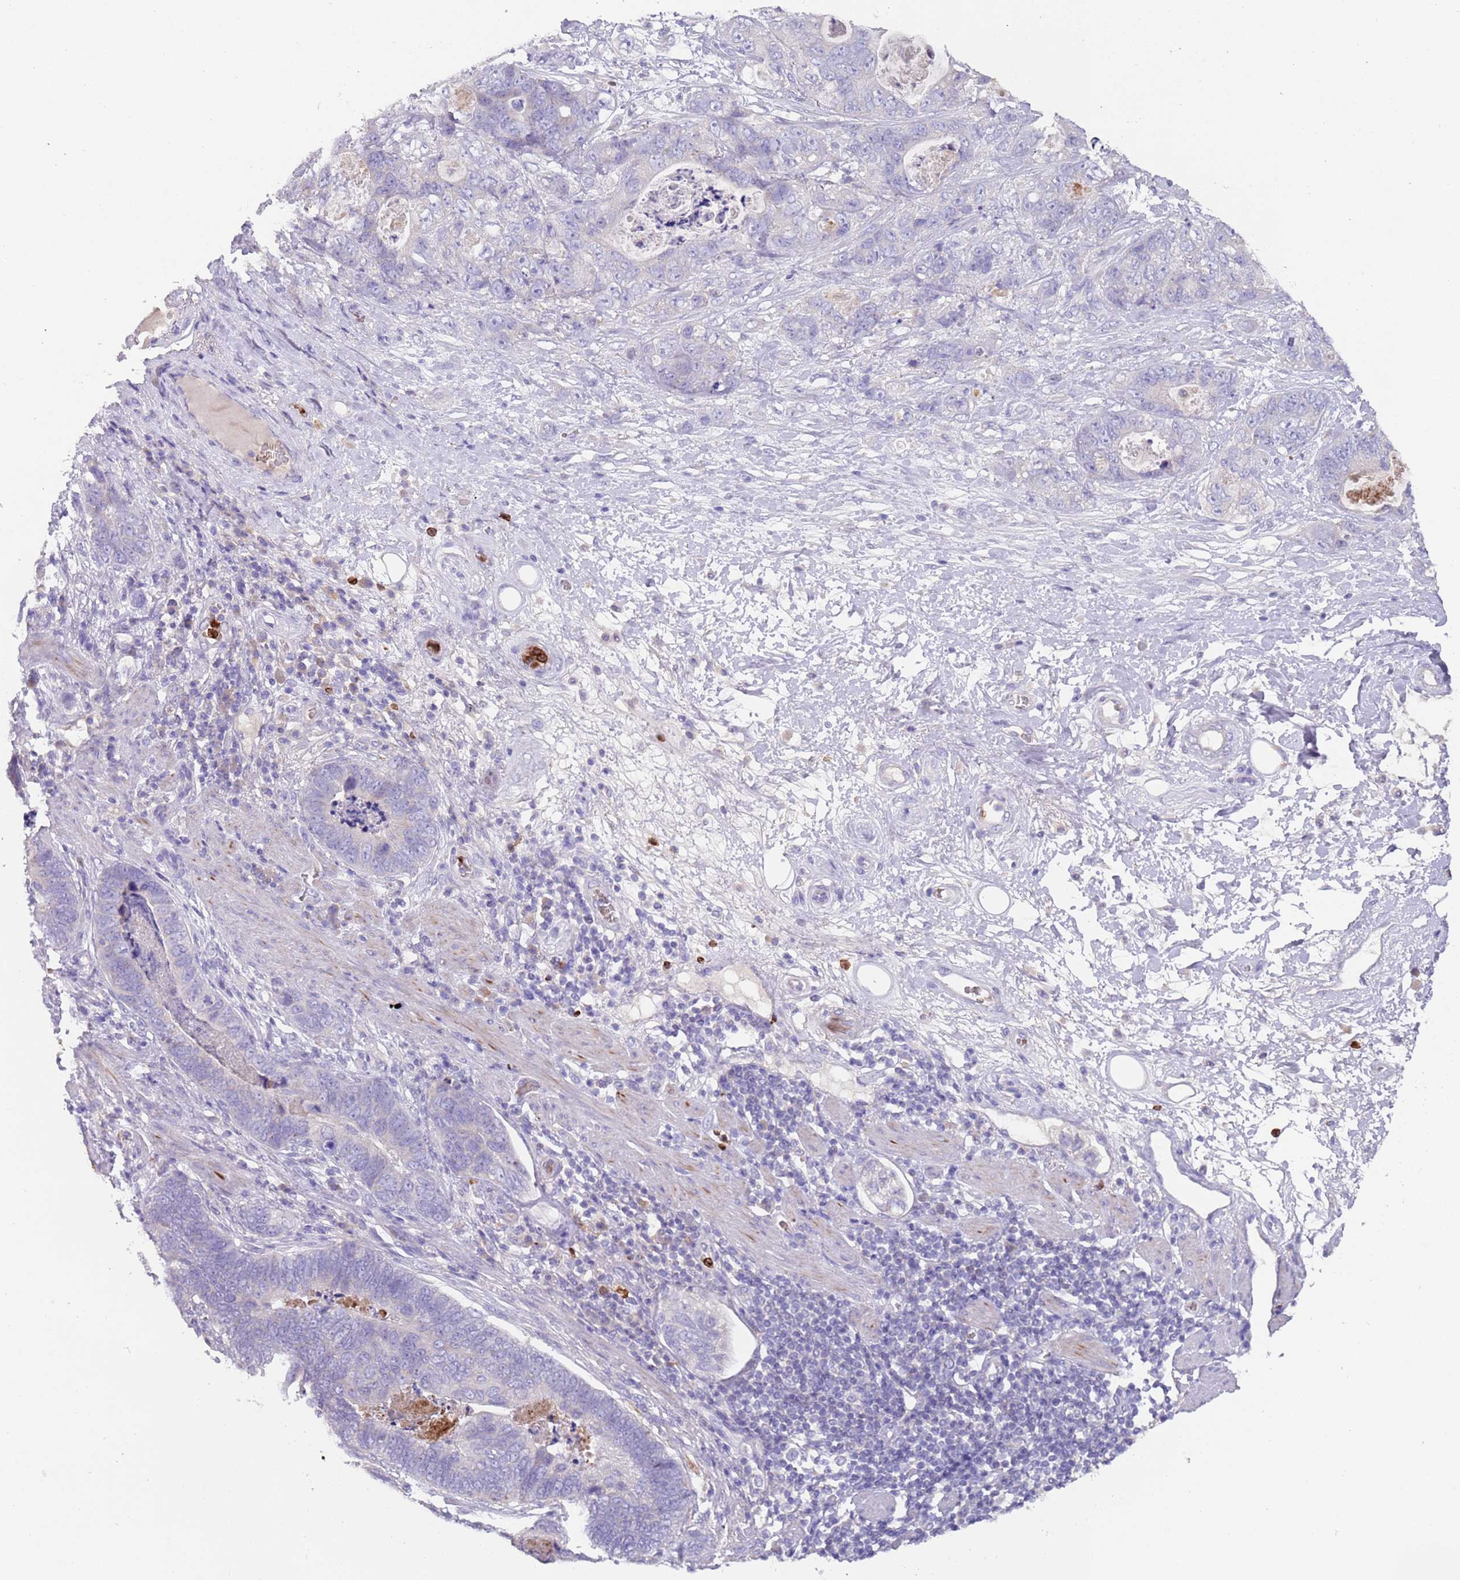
{"staining": {"intensity": "negative", "quantity": "none", "location": "none"}, "tissue": "stomach cancer", "cell_type": "Tumor cells", "image_type": "cancer", "snomed": [{"axis": "morphology", "description": "Normal tissue, NOS"}, {"axis": "morphology", "description": "Adenocarcinoma, NOS"}, {"axis": "topography", "description": "Stomach"}], "caption": "A high-resolution image shows immunohistochemistry staining of stomach cancer, which shows no significant expression in tumor cells. (Brightfield microscopy of DAB (3,3'-diaminobenzidine) IHC at high magnification).", "gene": "TMEM251", "patient": {"sex": "female", "age": 89}}